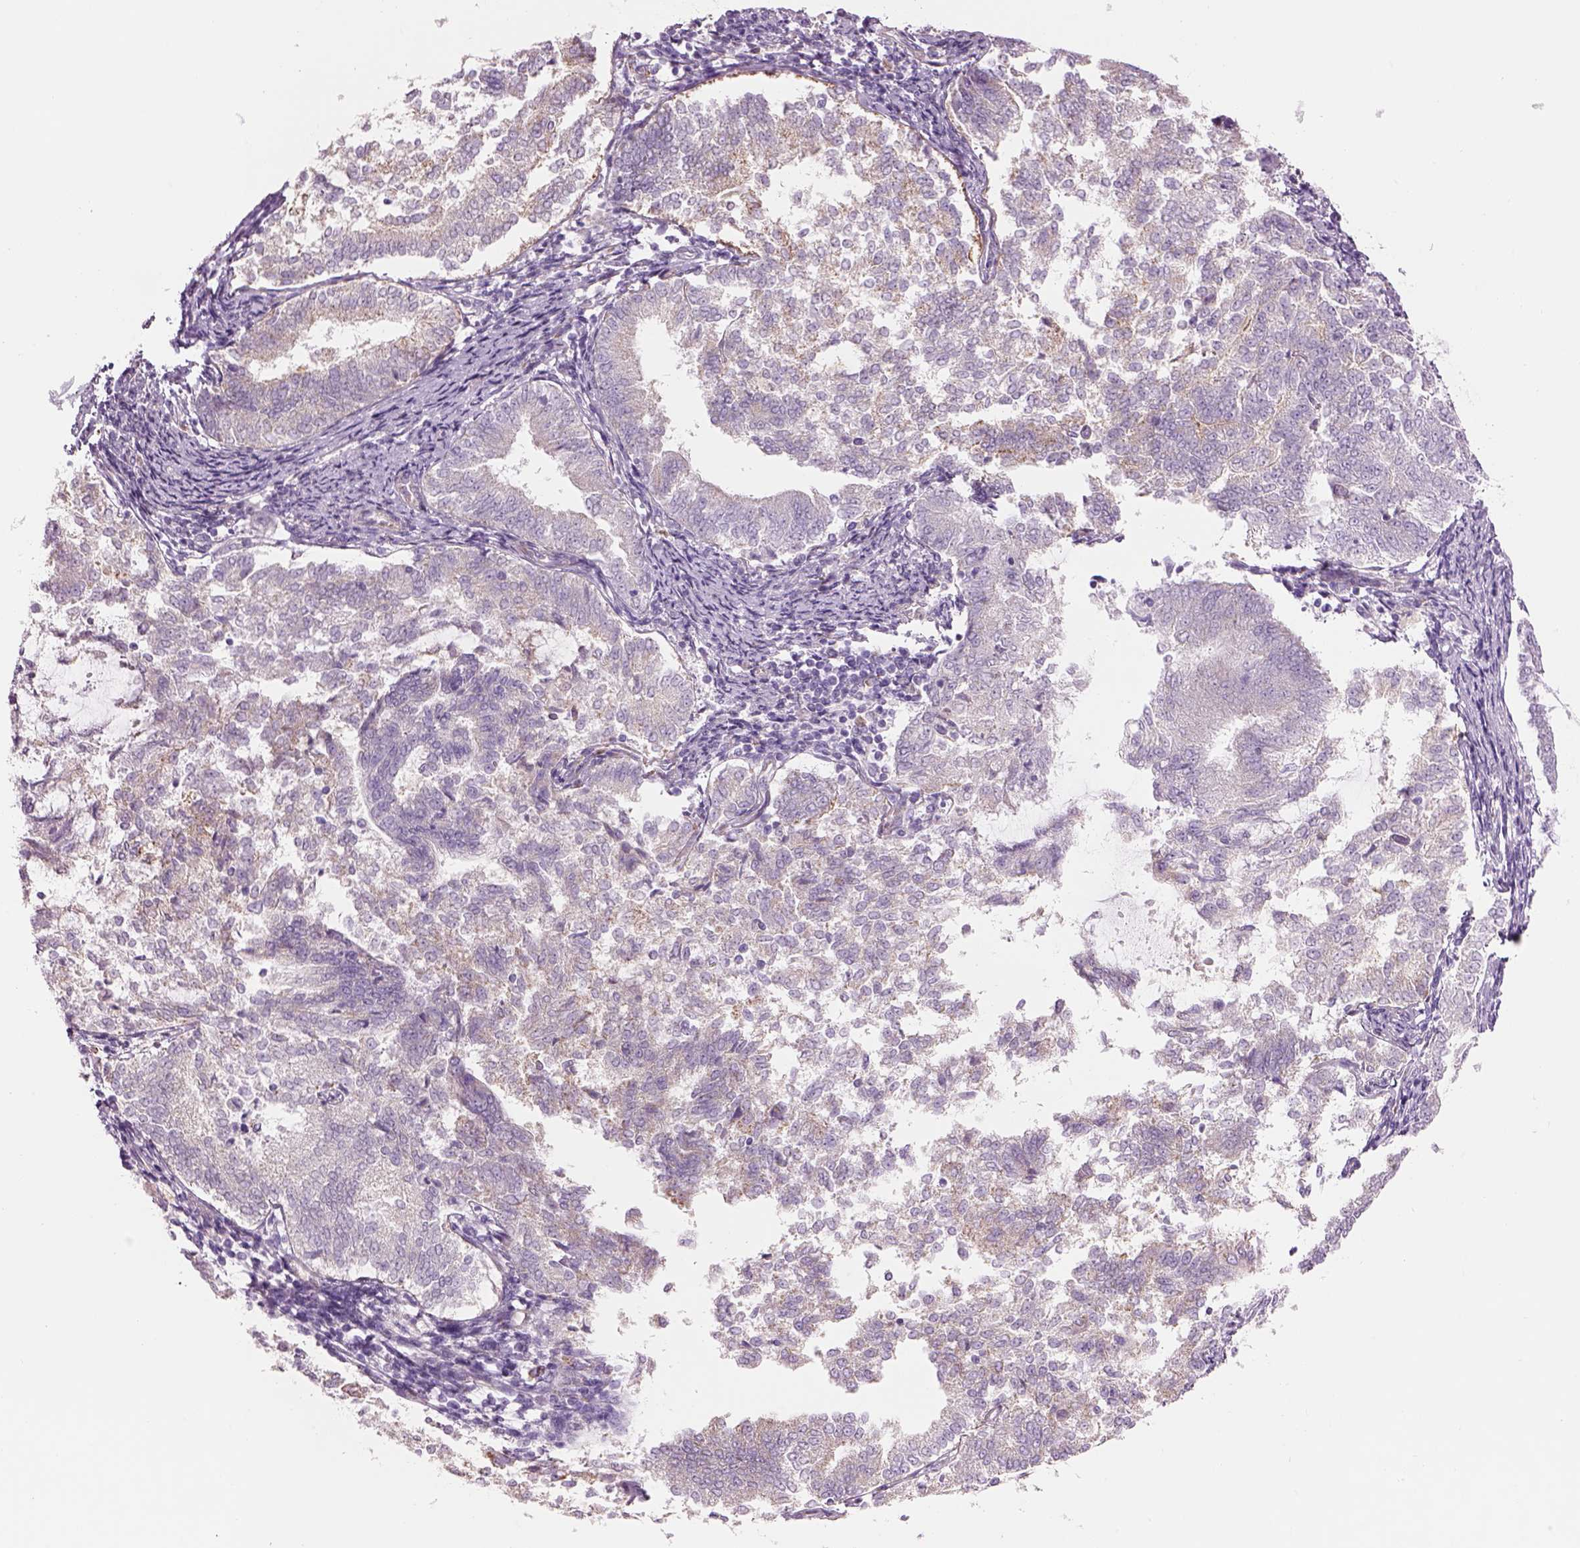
{"staining": {"intensity": "weak", "quantity": "<25%", "location": "cytoplasmic/membranous"}, "tissue": "endometrial cancer", "cell_type": "Tumor cells", "image_type": "cancer", "snomed": [{"axis": "morphology", "description": "Adenocarcinoma, NOS"}, {"axis": "topography", "description": "Endometrium"}], "caption": "The micrograph reveals no significant expression in tumor cells of adenocarcinoma (endometrial).", "gene": "IFT52", "patient": {"sex": "female", "age": 65}}